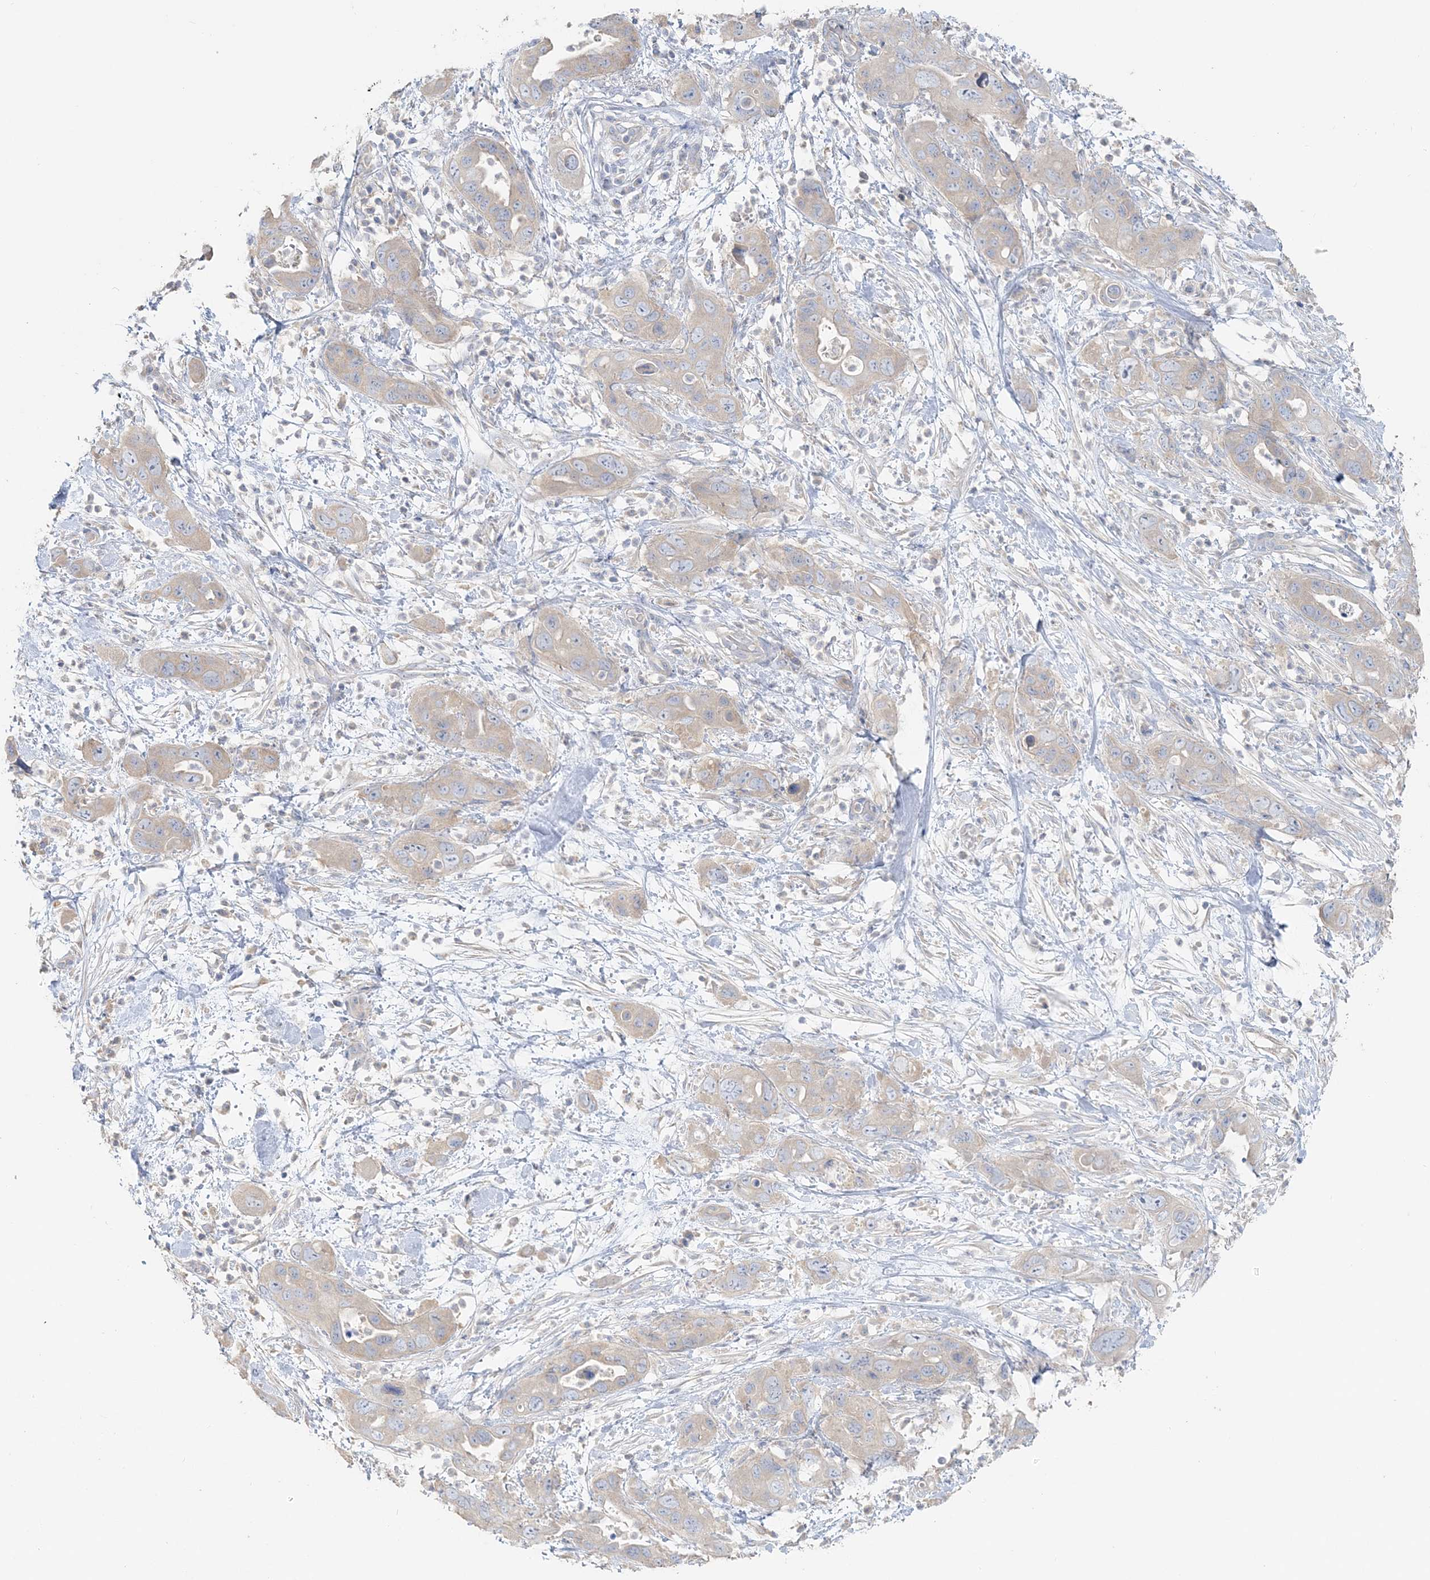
{"staining": {"intensity": "weak", "quantity": "<25%", "location": "cytoplasmic/membranous"}, "tissue": "pancreatic cancer", "cell_type": "Tumor cells", "image_type": "cancer", "snomed": [{"axis": "morphology", "description": "Adenocarcinoma, NOS"}, {"axis": "topography", "description": "Pancreas"}], "caption": "IHC of human pancreatic cancer exhibits no positivity in tumor cells.", "gene": "TBC1D5", "patient": {"sex": "female", "age": 71}}